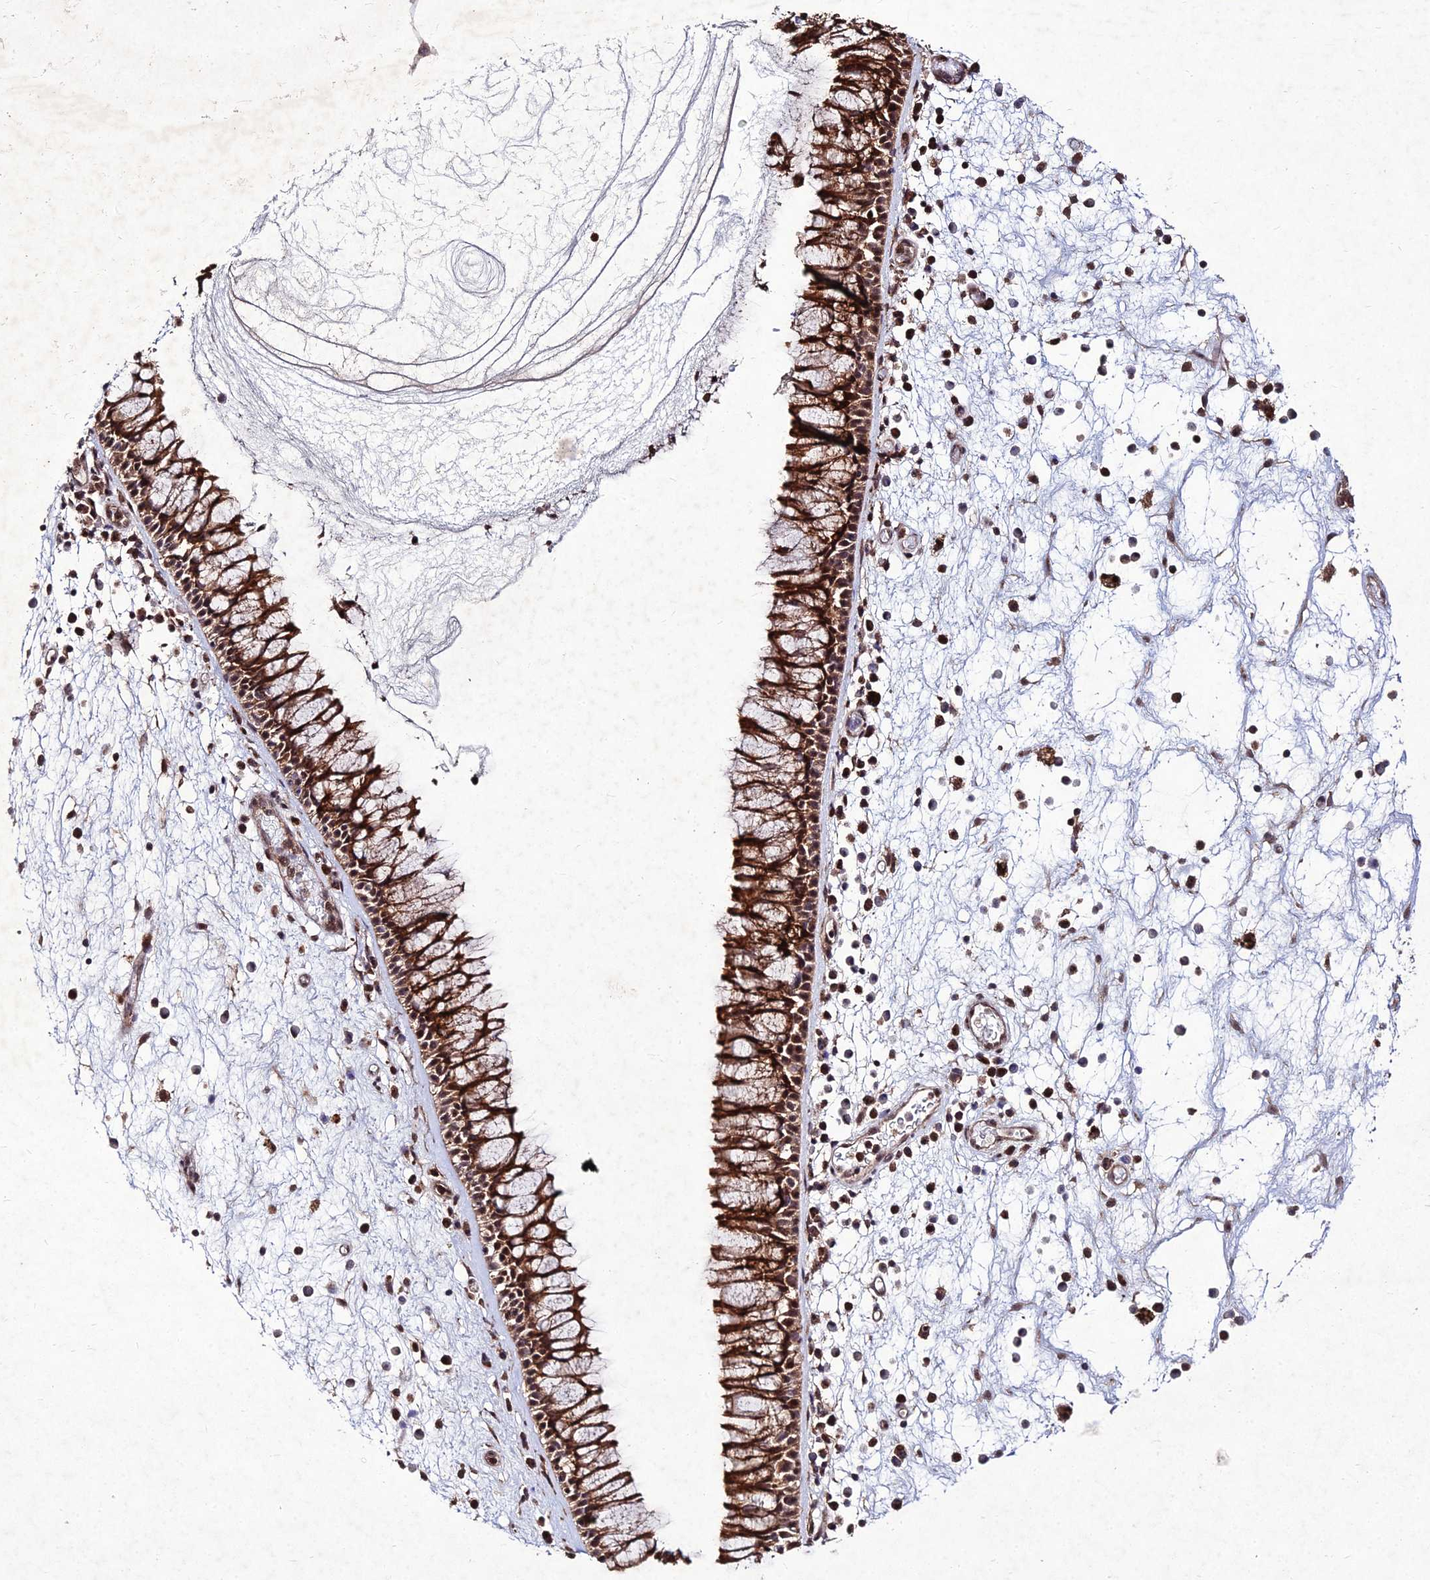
{"staining": {"intensity": "strong", "quantity": ">75%", "location": "cytoplasmic/membranous,nuclear"}, "tissue": "nasopharynx", "cell_type": "Respiratory epithelial cells", "image_type": "normal", "snomed": [{"axis": "morphology", "description": "Normal tissue, NOS"}, {"axis": "morphology", "description": "Inflammation, NOS"}, {"axis": "morphology", "description": "Malignant melanoma, Metastatic site"}, {"axis": "topography", "description": "Nasopharynx"}], "caption": "This image demonstrates immunohistochemistry (IHC) staining of benign human nasopharynx, with high strong cytoplasmic/membranous,nuclear expression in about >75% of respiratory epithelial cells.", "gene": "ZNF766", "patient": {"sex": "male", "age": 70}}